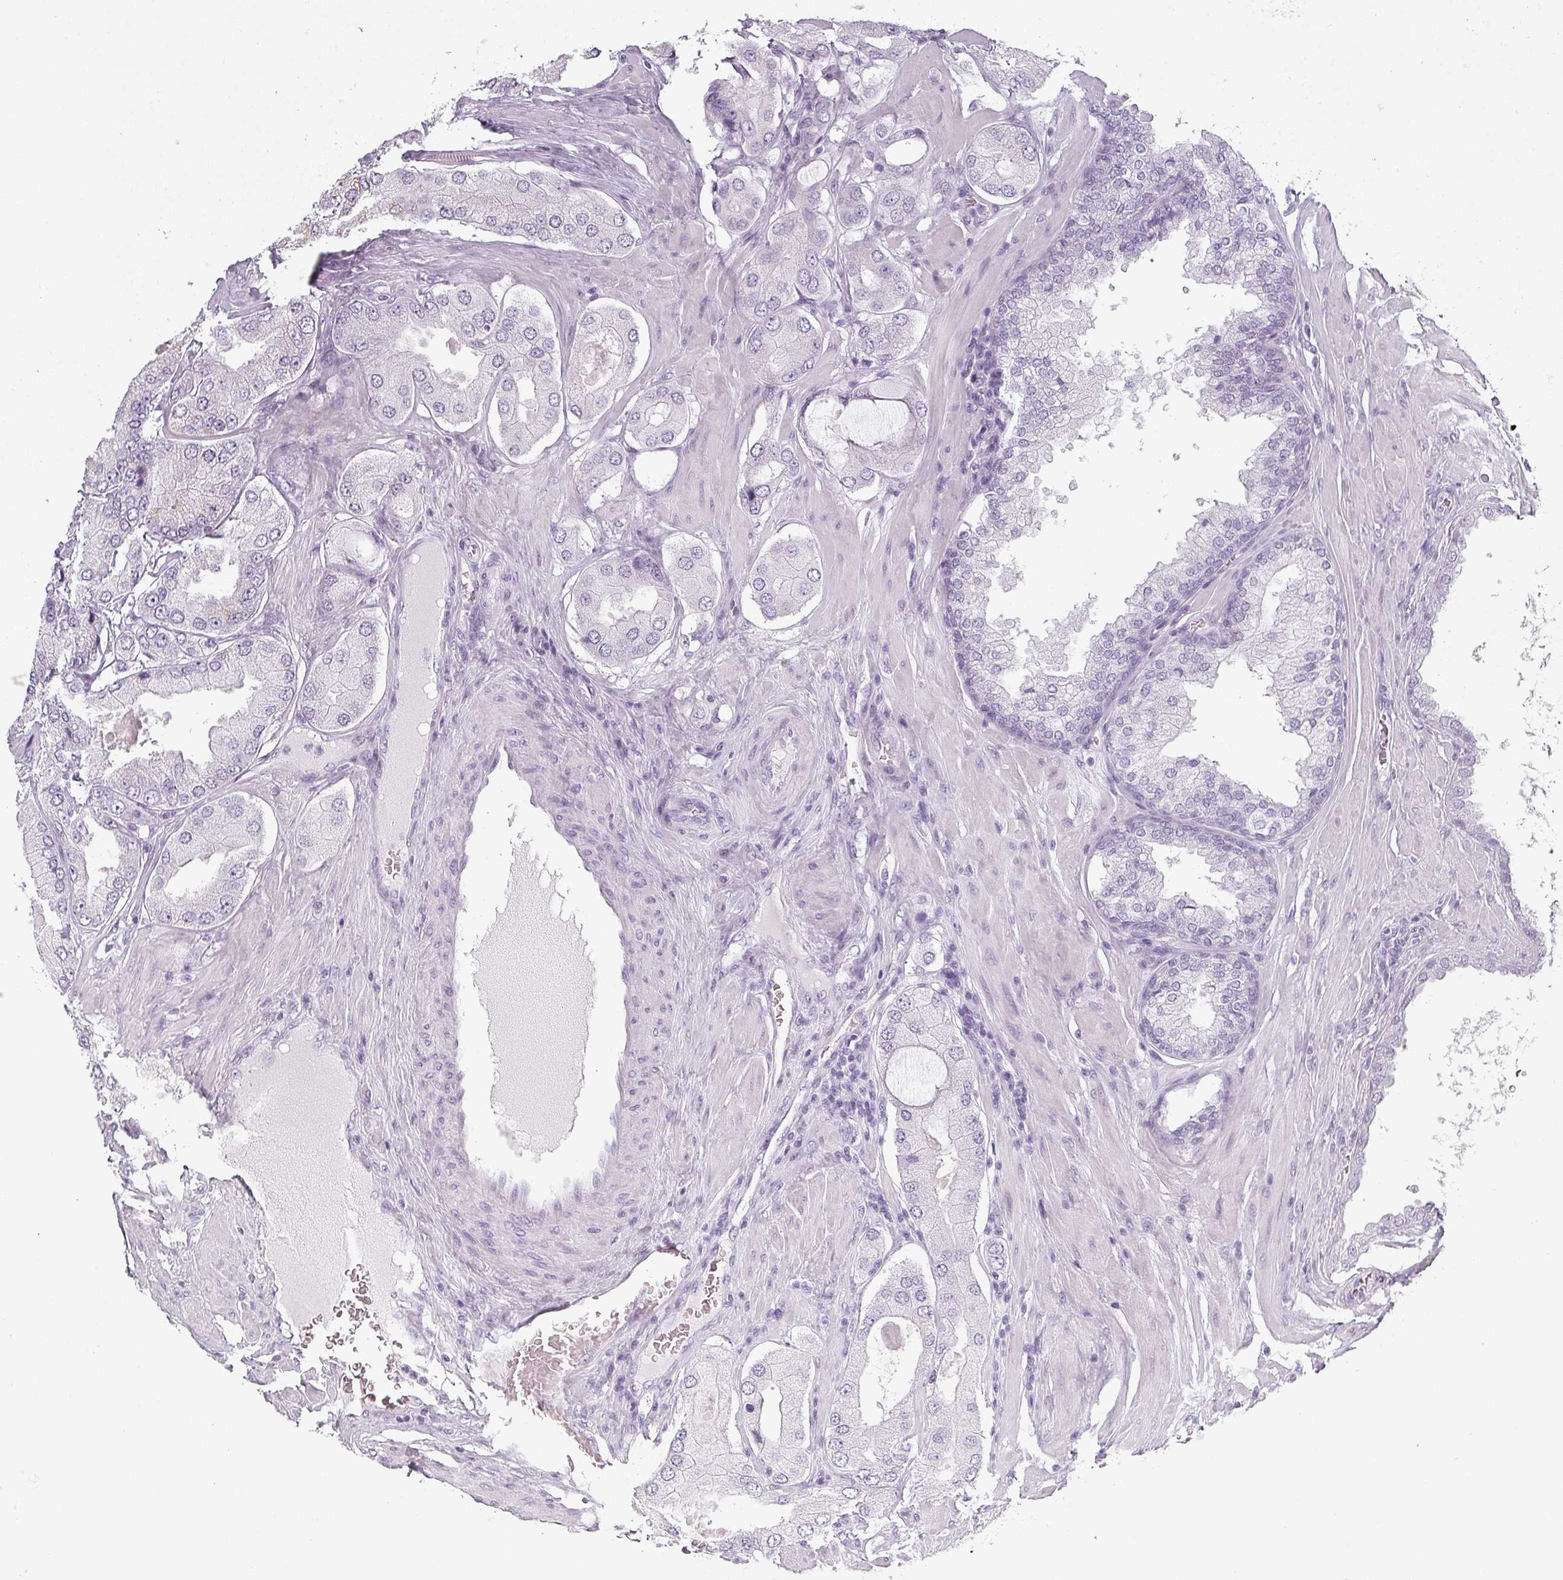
{"staining": {"intensity": "negative", "quantity": "none", "location": "none"}, "tissue": "prostate cancer", "cell_type": "Tumor cells", "image_type": "cancer", "snomed": [{"axis": "morphology", "description": "Adenocarcinoma, Low grade"}, {"axis": "topography", "description": "Prostate"}], "caption": "Tumor cells show no significant positivity in prostate cancer.", "gene": "SFTPA1", "patient": {"sex": "male", "age": 42}}